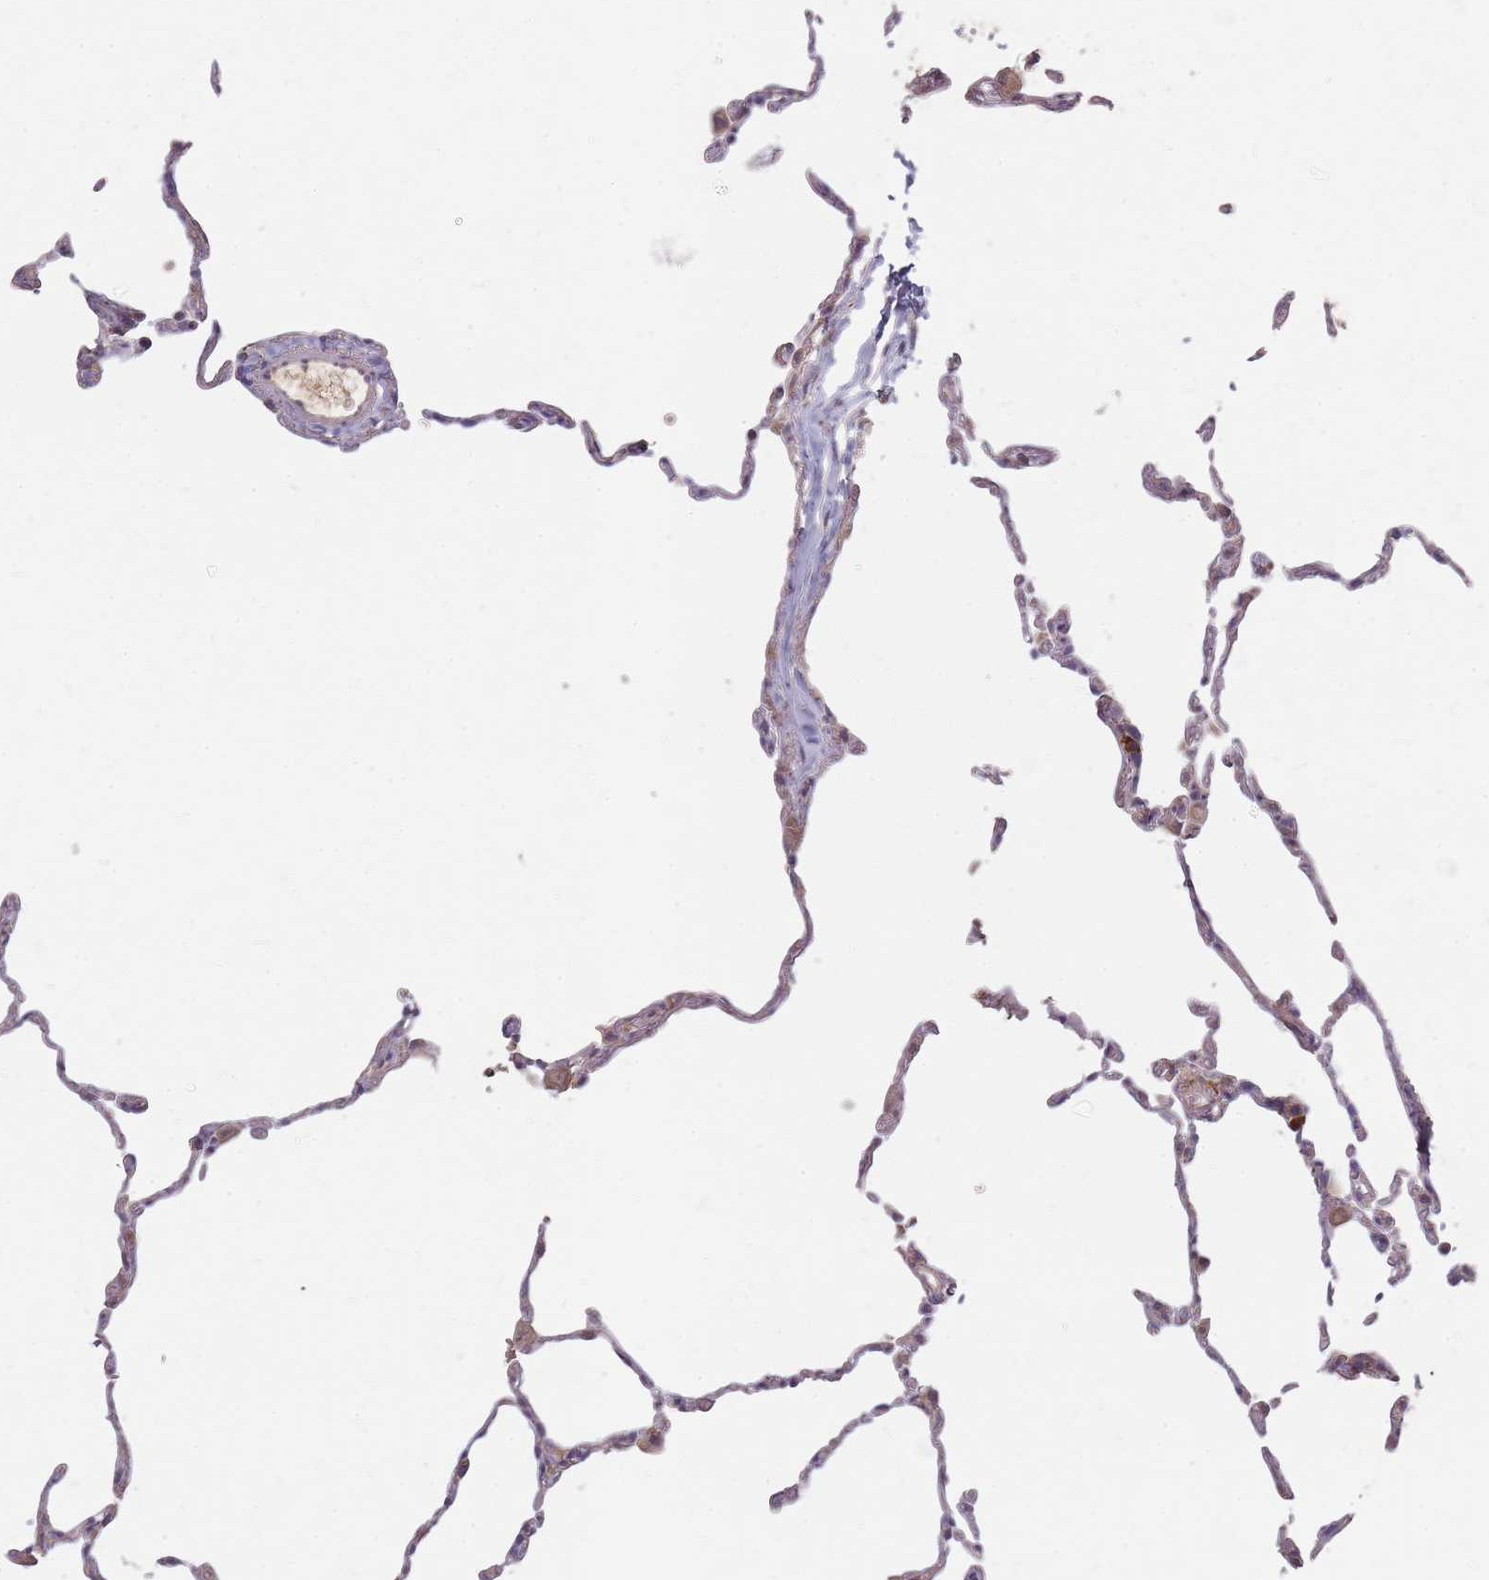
{"staining": {"intensity": "negative", "quantity": "none", "location": "none"}, "tissue": "lung", "cell_type": "Alveolar cells", "image_type": "normal", "snomed": [{"axis": "morphology", "description": "Normal tissue, NOS"}, {"axis": "topography", "description": "Lung"}], "caption": "Immunohistochemistry of benign human lung shows no expression in alveolar cells. (Brightfield microscopy of DAB IHC at high magnification).", "gene": "SMIM14", "patient": {"sex": "female", "age": 57}}